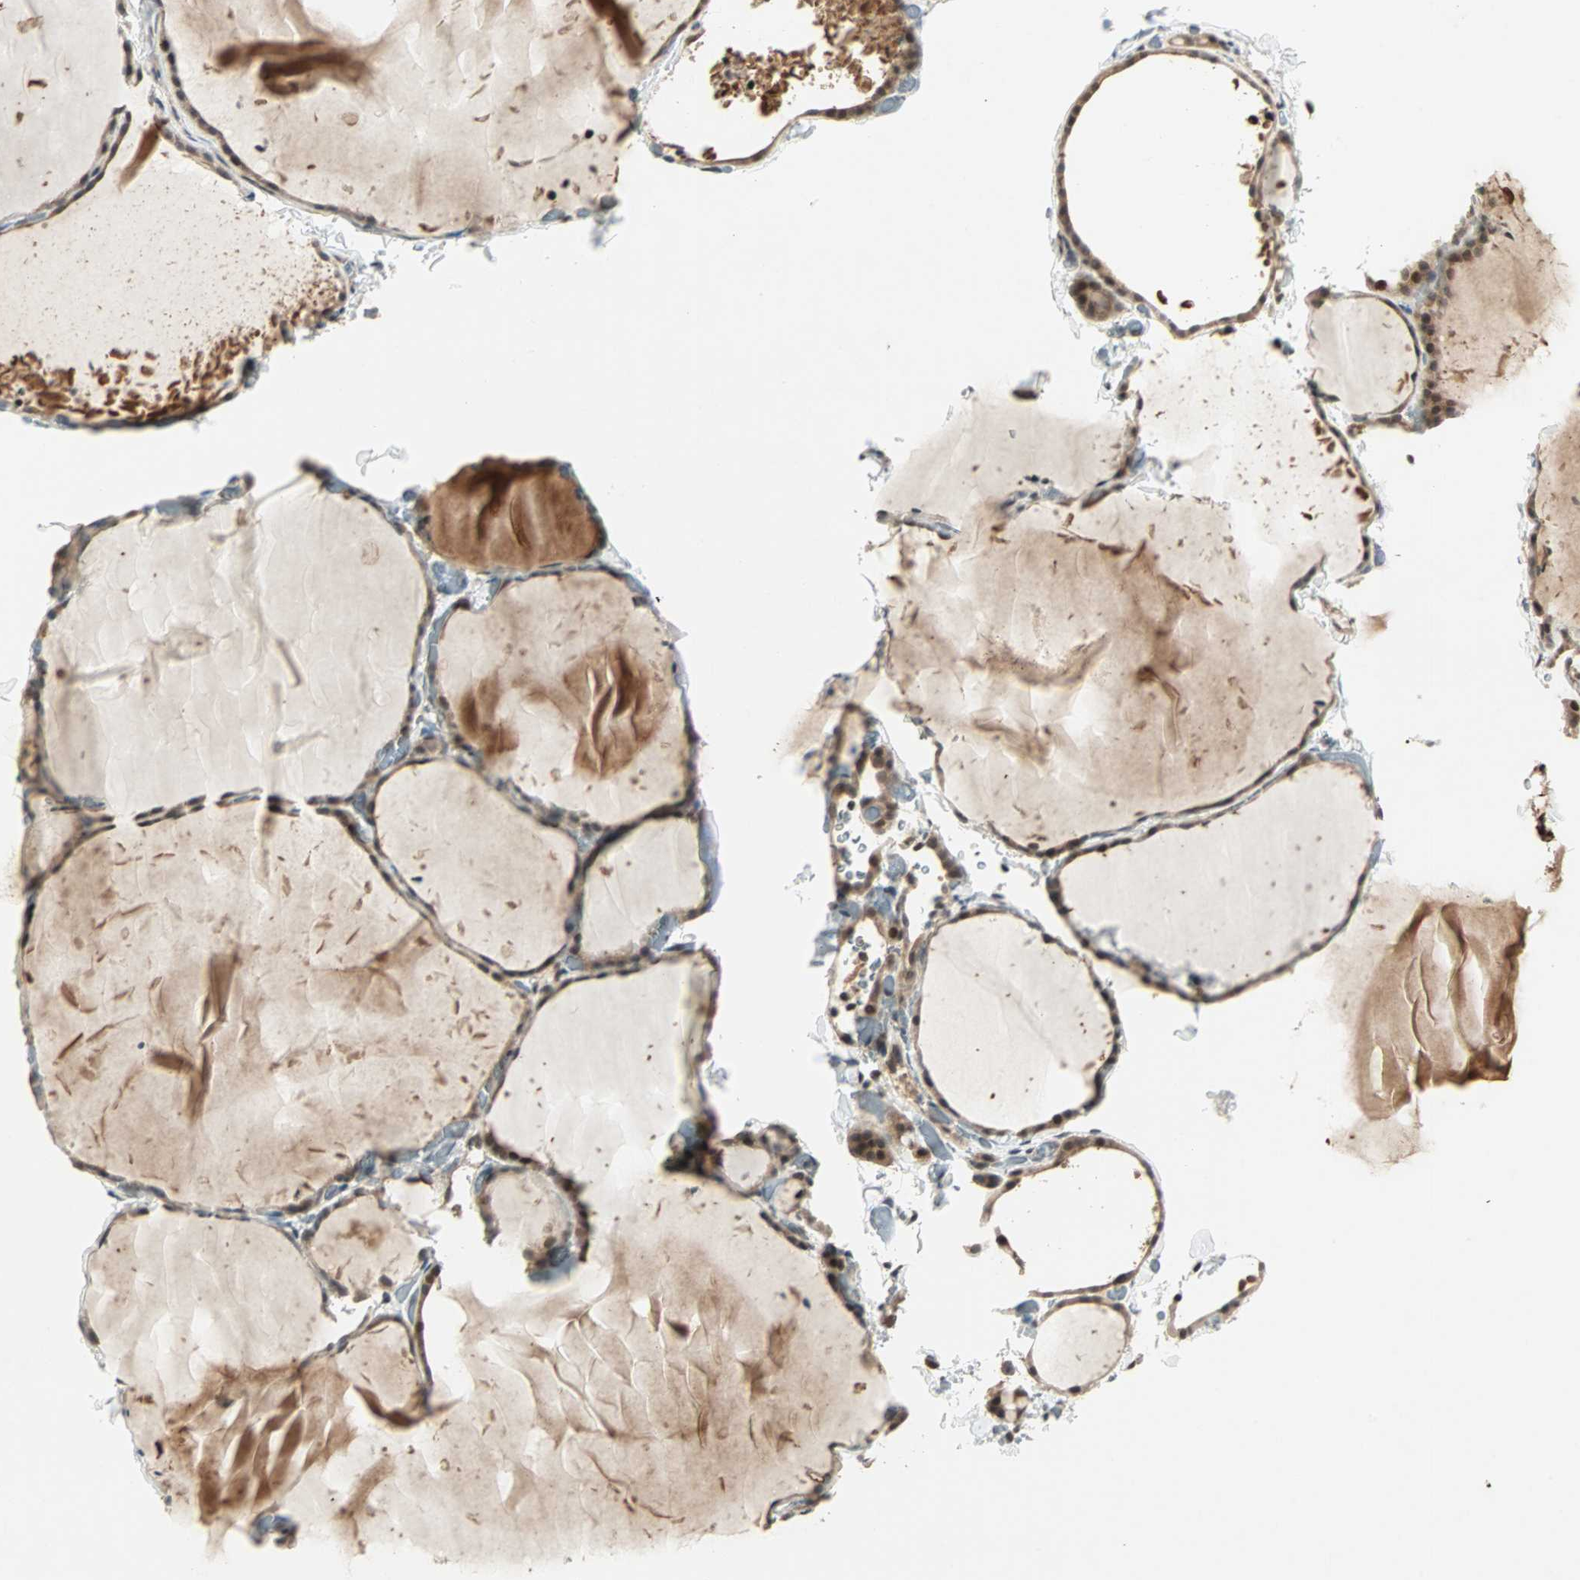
{"staining": {"intensity": "moderate", "quantity": "25%-75%", "location": "cytoplasmic/membranous,nuclear"}, "tissue": "thyroid gland", "cell_type": "Glandular cells", "image_type": "normal", "snomed": [{"axis": "morphology", "description": "Normal tissue, NOS"}, {"axis": "topography", "description": "Thyroid gland"}], "caption": "Moderate cytoplasmic/membranous,nuclear positivity for a protein is present in approximately 25%-75% of glandular cells of normal thyroid gland using immunohistochemistry (IHC).", "gene": "ZNF701", "patient": {"sex": "female", "age": 22}}